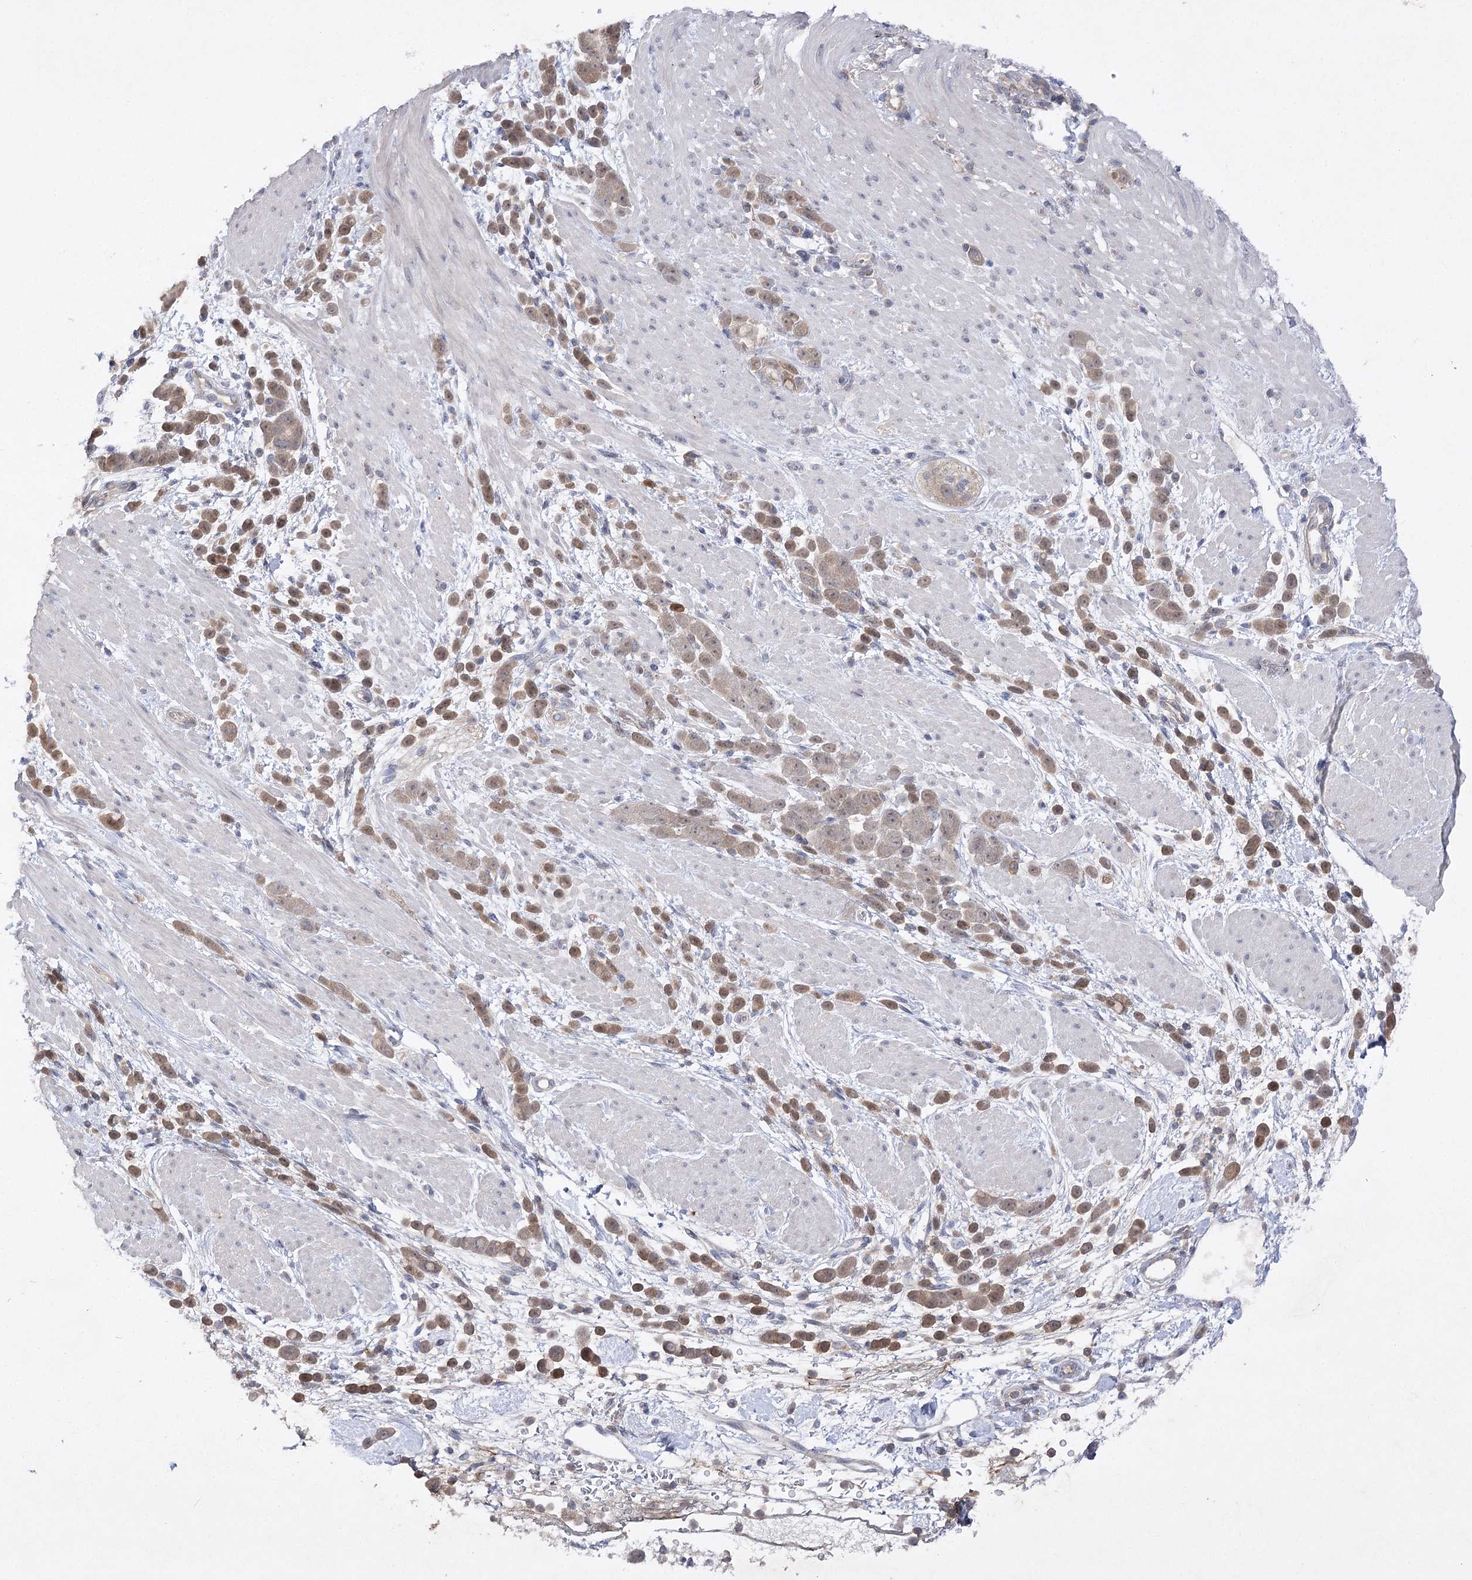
{"staining": {"intensity": "moderate", "quantity": ">75%", "location": "cytoplasmic/membranous"}, "tissue": "pancreatic cancer", "cell_type": "Tumor cells", "image_type": "cancer", "snomed": [{"axis": "morphology", "description": "Normal tissue, NOS"}, {"axis": "morphology", "description": "Adenocarcinoma, NOS"}, {"axis": "topography", "description": "Pancreas"}], "caption": "Adenocarcinoma (pancreatic) tissue reveals moderate cytoplasmic/membranous staining in approximately >75% of tumor cells", "gene": "BCR", "patient": {"sex": "female", "age": 64}}